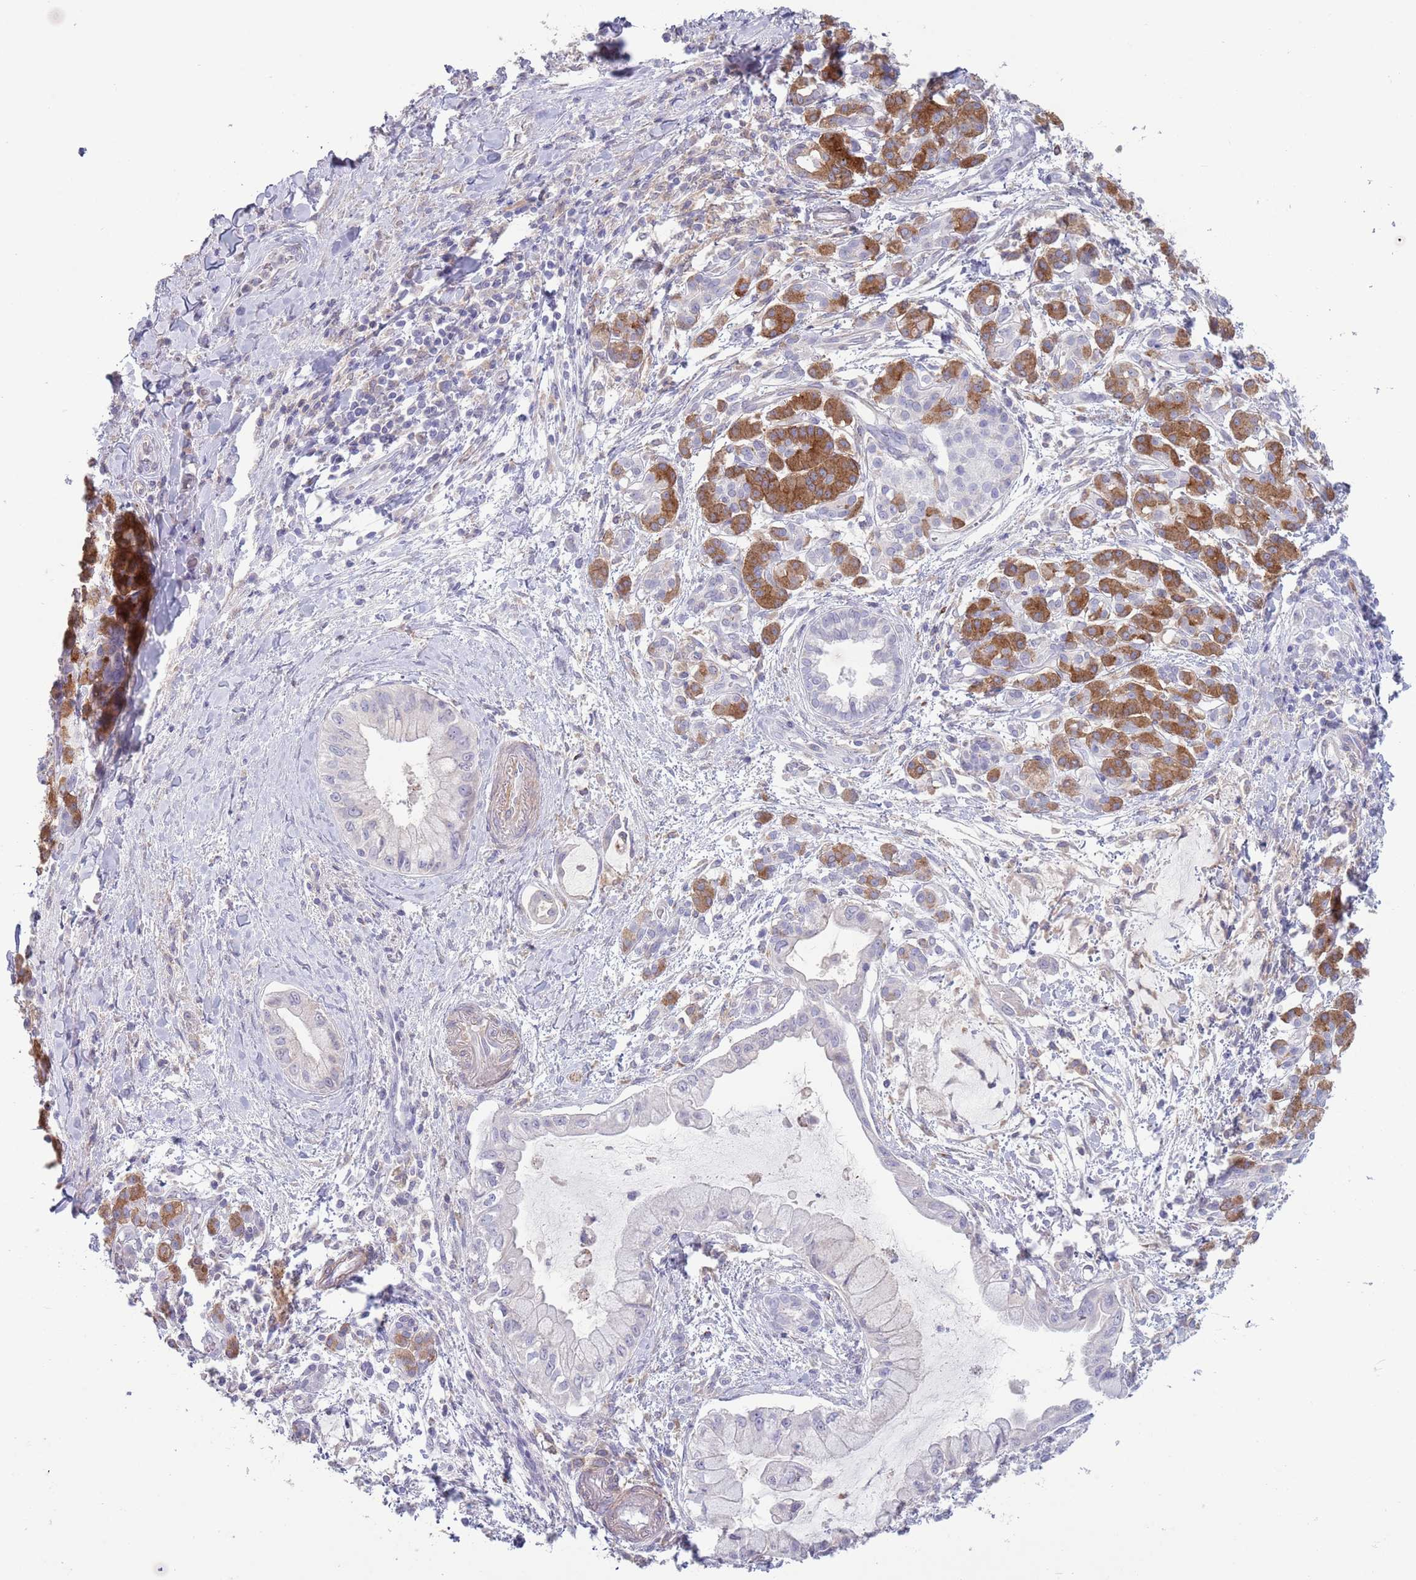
{"staining": {"intensity": "negative", "quantity": "none", "location": "none"}, "tissue": "pancreatic cancer", "cell_type": "Tumor cells", "image_type": "cancer", "snomed": [{"axis": "morphology", "description": "Adenocarcinoma, NOS"}, {"axis": "topography", "description": "Pancreas"}], "caption": "A photomicrograph of pancreatic cancer stained for a protein displays no brown staining in tumor cells. (DAB immunohistochemistry (IHC) visualized using brightfield microscopy, high magnification).", "gene": "ACSBG1", "patient": {"sex": "male", "age": 48}}